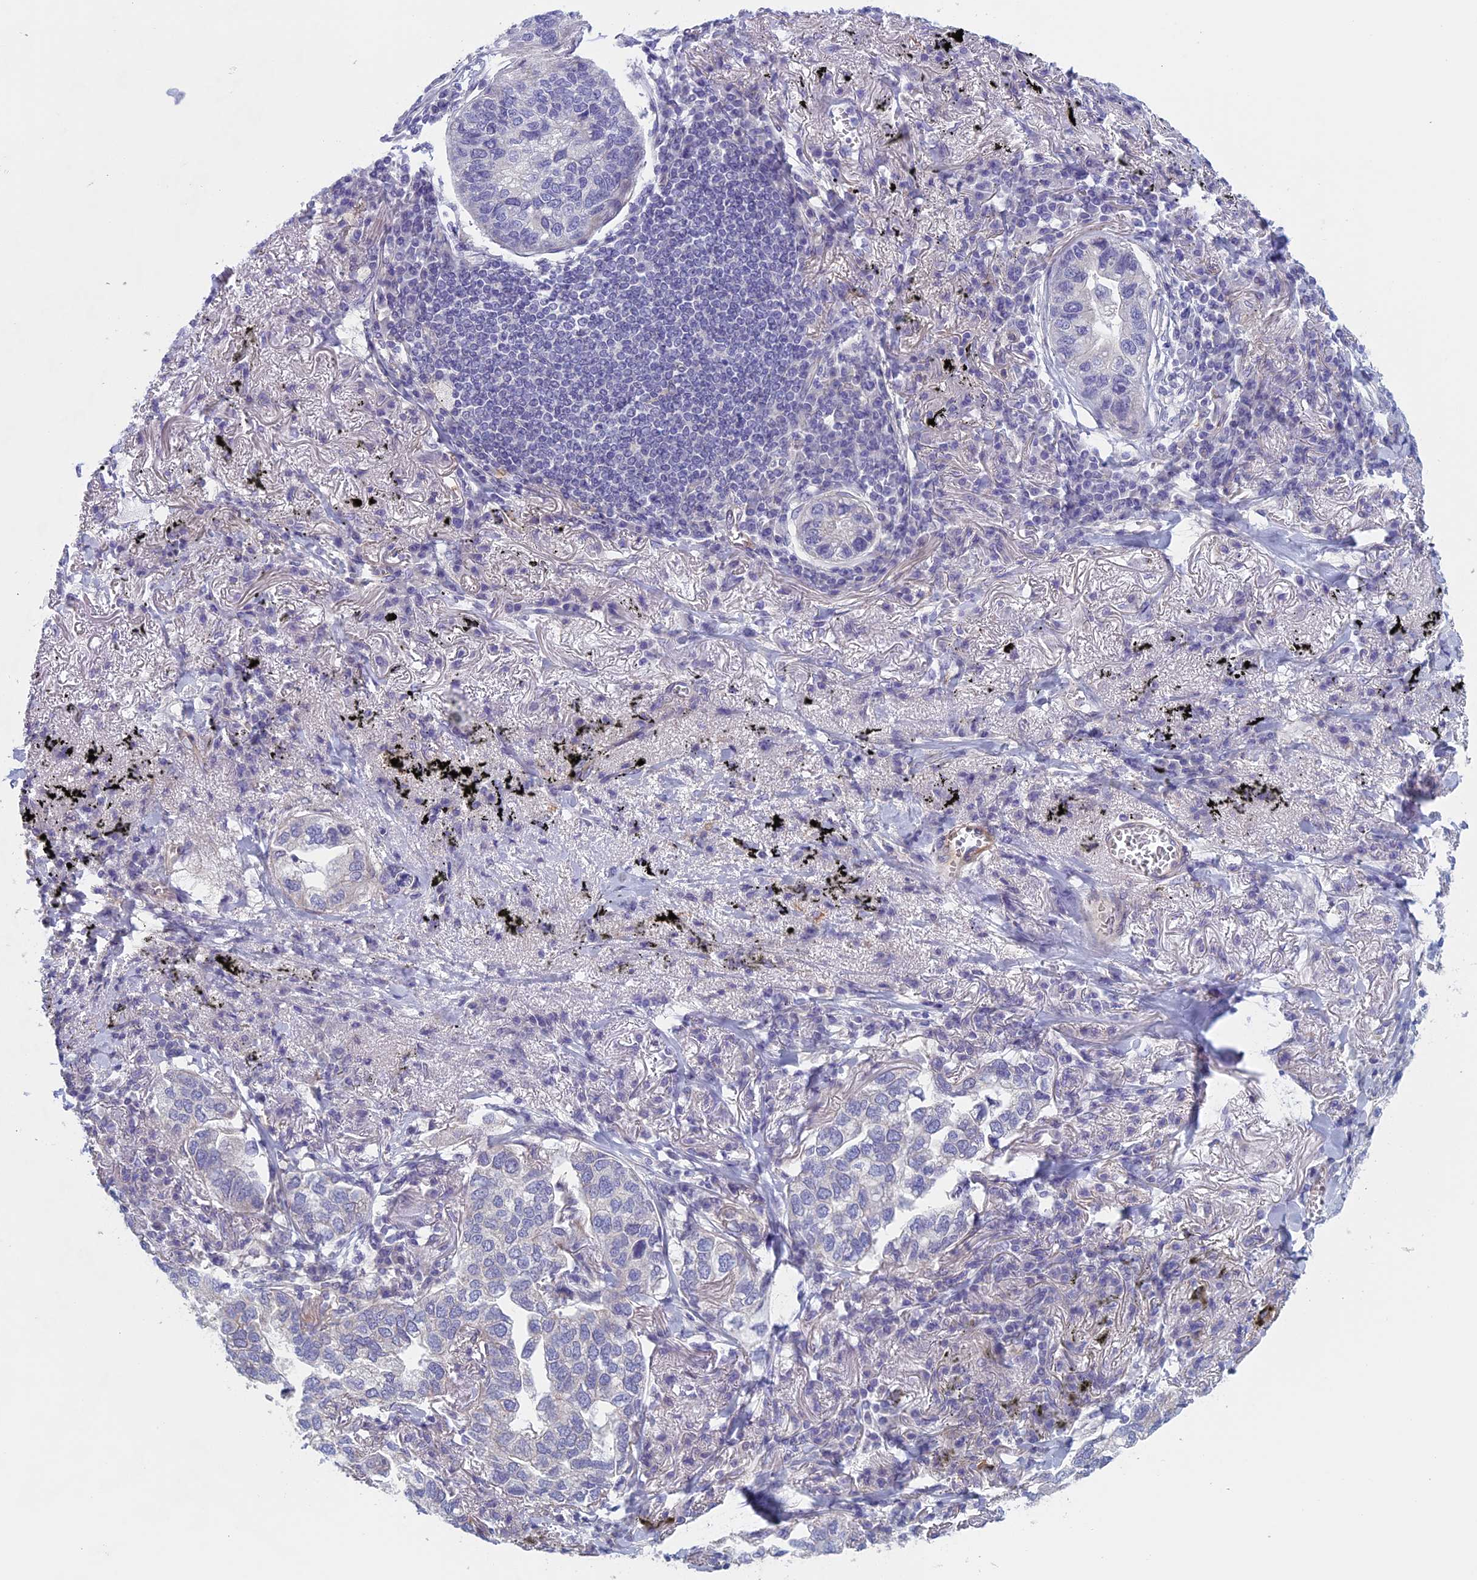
{"staining": {"intensity": "negative", "quantity": "none", "location": "none"}, "tissue": "lung cancer", "cell_type": "Tumor cells", "image_type": "cancer", "snomed": [{"axis": "morphology", "description": "Adenocarcinoma, NOS"}, {"axis": "topography", "description": "Lung"}], "caption": "Tumor cells are negative for brown protein staining in lung adenocarcinoma.", "gene": "CNOT6L", "patient": {"sex": "male", "age": 65}}